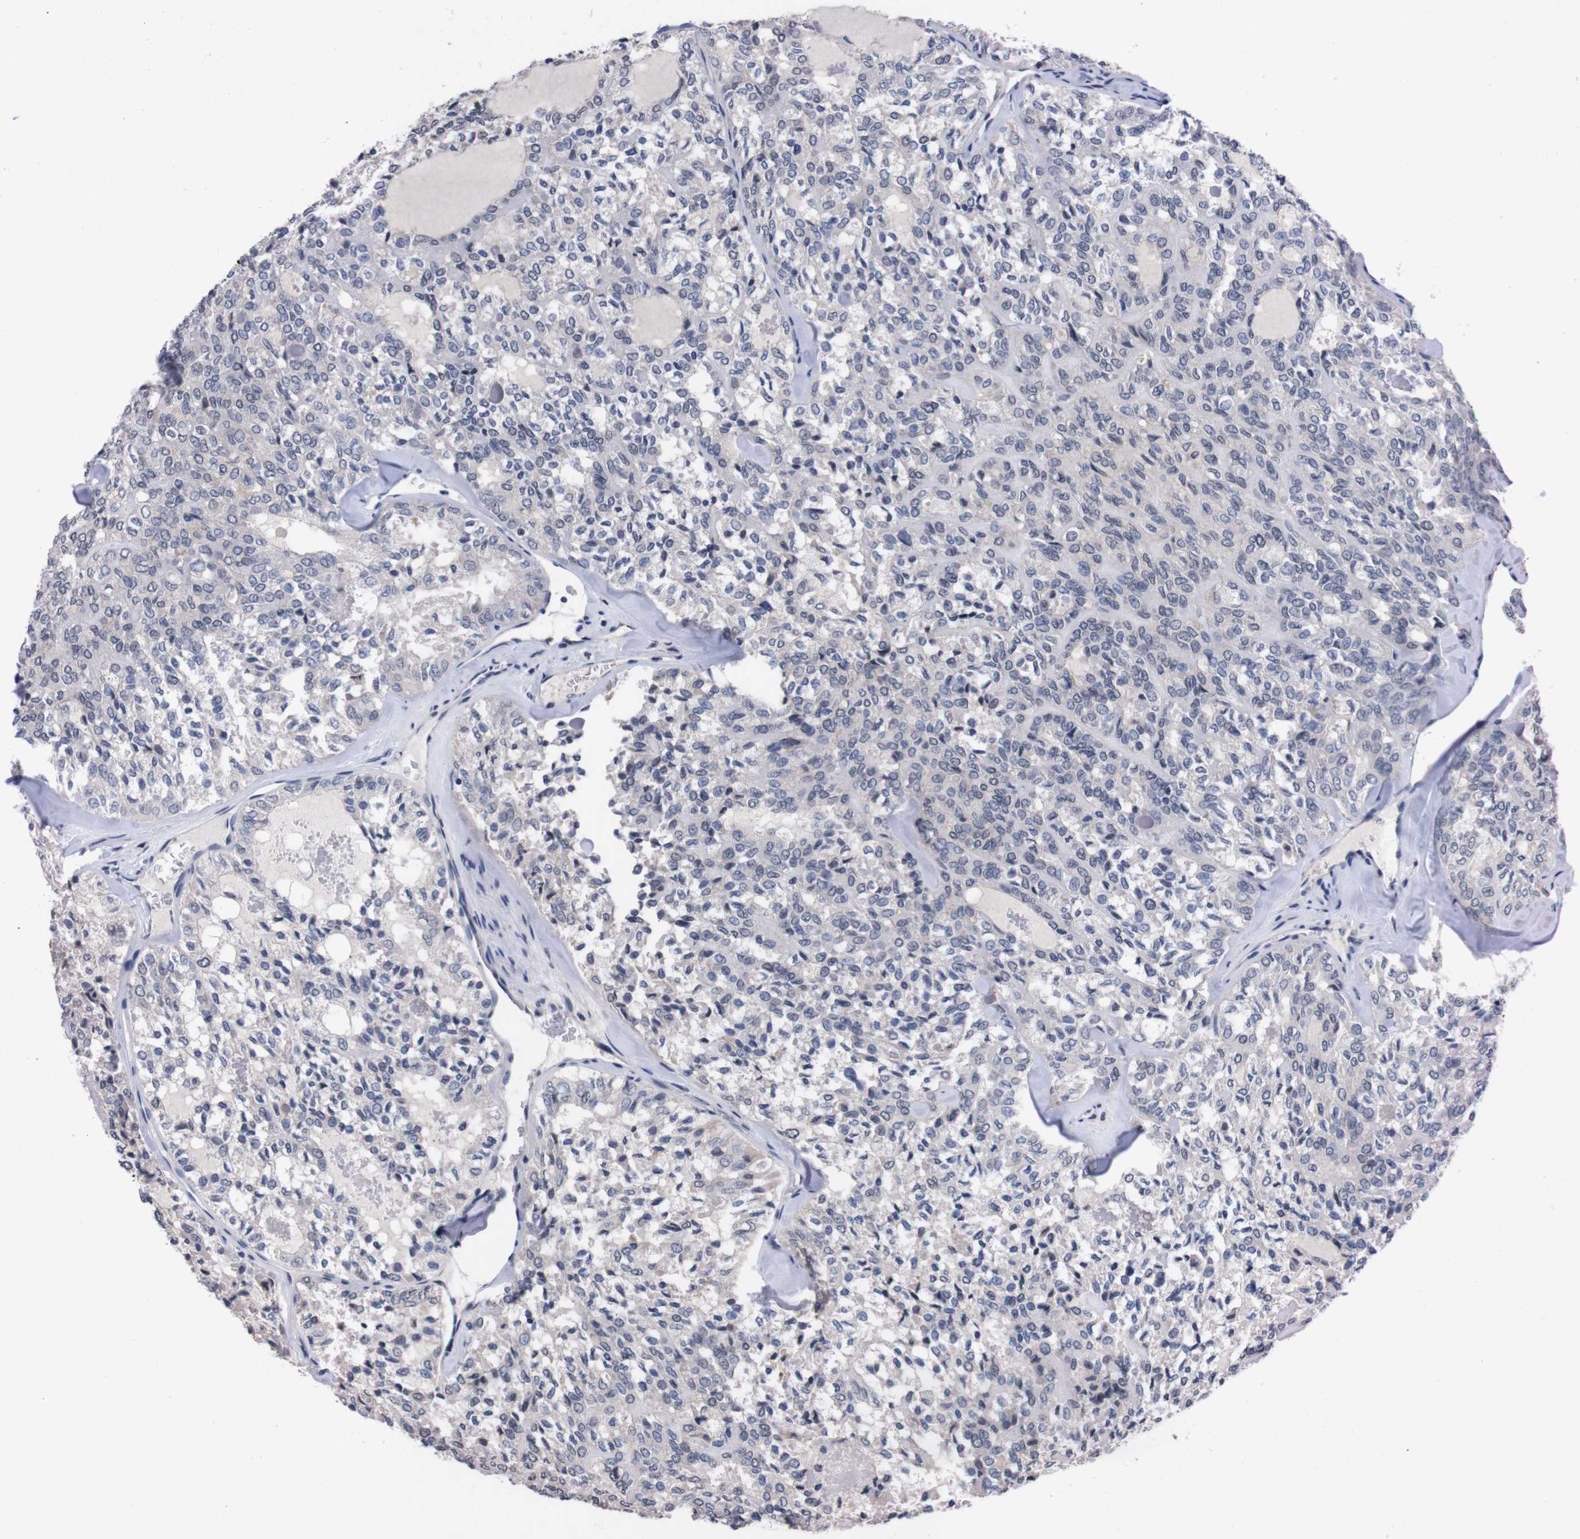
{"staining": {"intensity": "negative", "quantity": "none", "location": "none"}, "tissue": "thyroid cancer", "cell_type": "Tumor cells", "image_type": "cancer", "snomed": [{"axis": "morphology", "description": "Follicular adenoma carcinoma, NOS"}, {"axis": "topography", "description": "Thyroid gland"}], "caption": "DAB (3,3'-diaminobenzidine) immunohistochemical staining of human thyroid cancer (follicular adenoma carcinoma) demonstrates no significant positivity in tumor cells.", "gene": "TNFRSF21", "patient": {"sex": "male", "age": 75}}